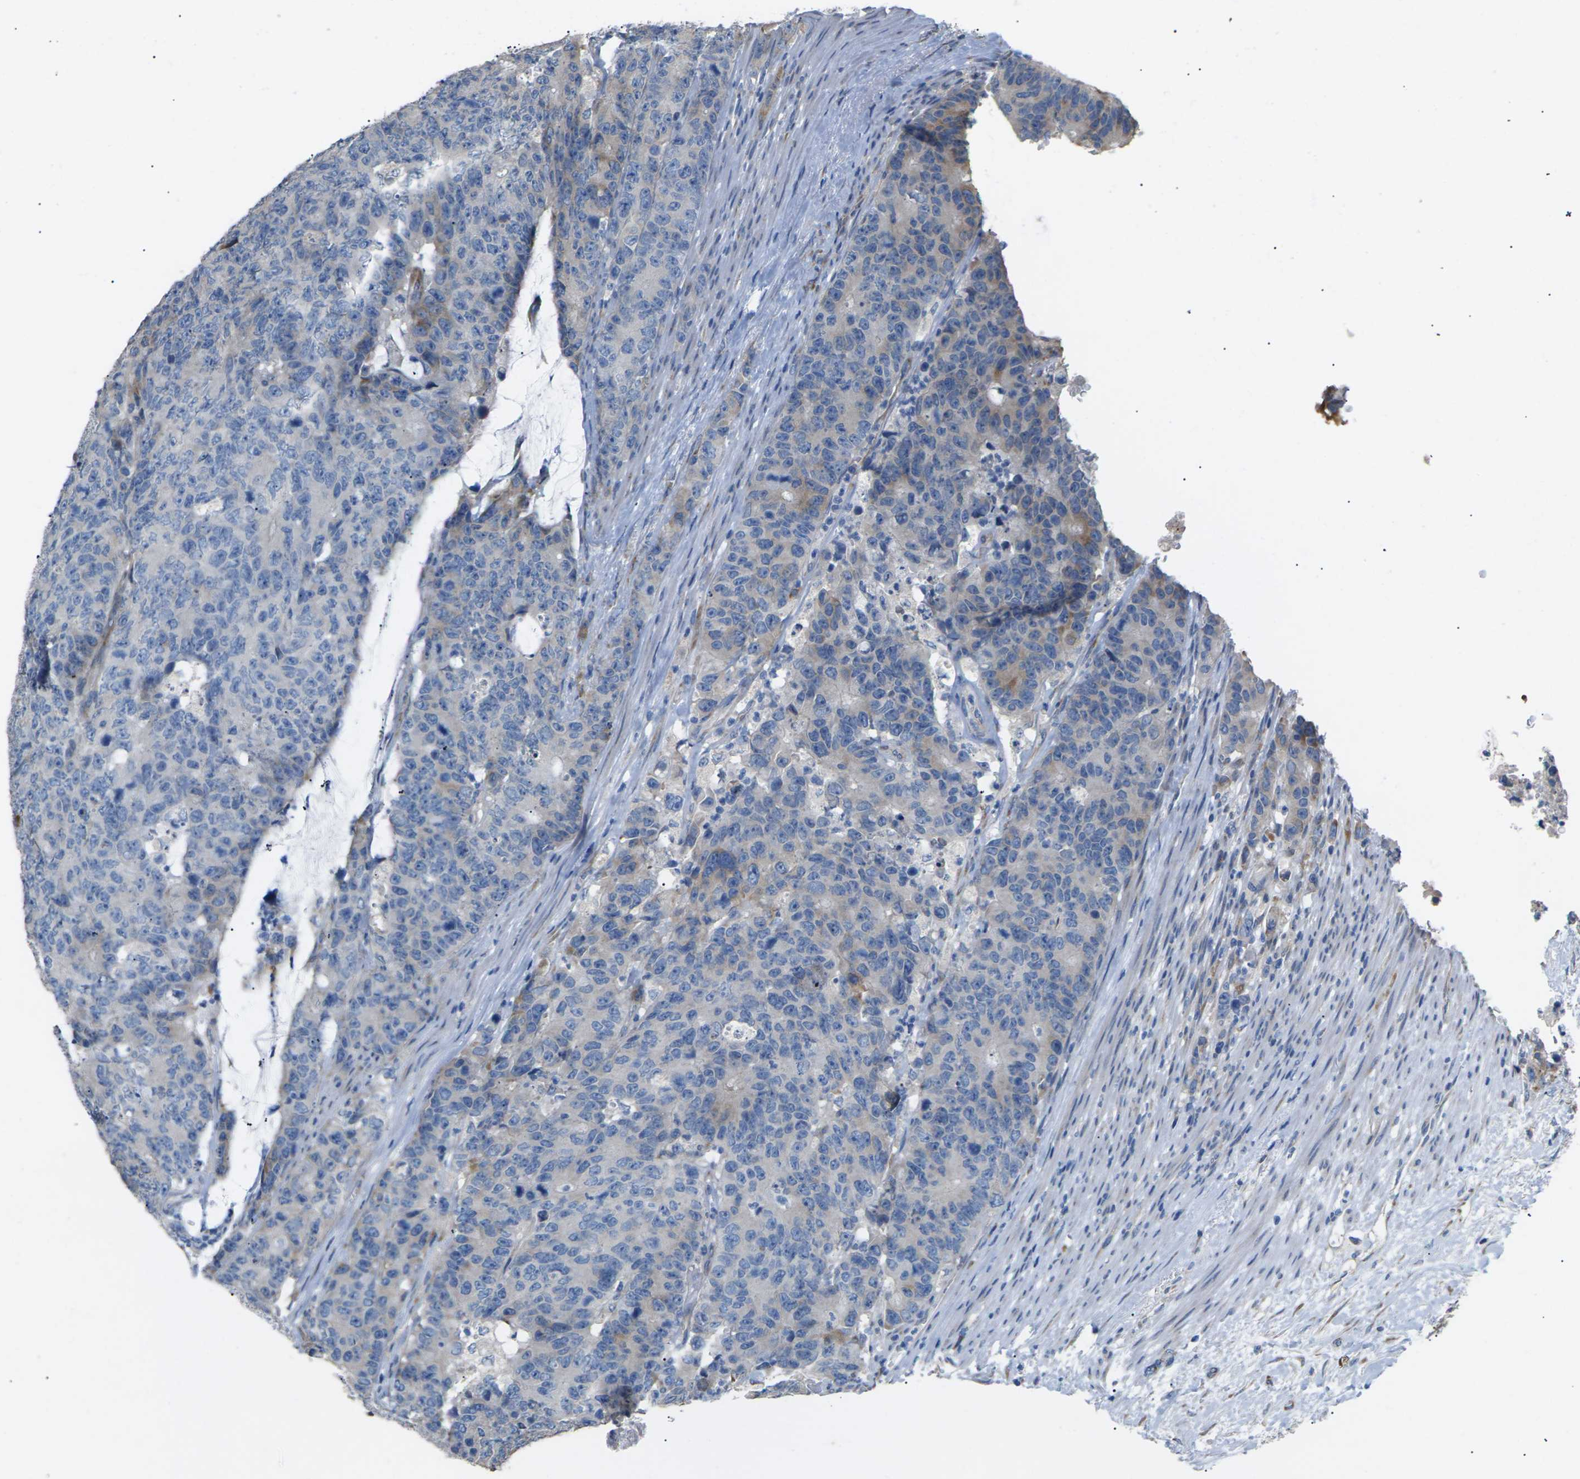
{"staining": {"intensity": "weak", "quantity": "25%-75%", "location": "cytoplasmic/membranous"}, "tissue": "colorectal cancer", "cell_type": "Tumor cells", "image_type": "cancer", "snomed": [{"axis": "morphology", "description": "Adenocarcinoma, NOS"}, {"axis": "topography", "description": "Colon"}], "caption": "Immunohistochemistry histopathology image of neoplastic tissue: colorectal adenocarcinoma stained using immunohistochemistry displays low levels of weak protein expression localized specifically in the cytoplasmic/membranous of tumor cells, appearing as a cytoplasmic/membranous brown color.", "gene": "KLHDC8B", "patient": {"sex": "female", "age": 86}}